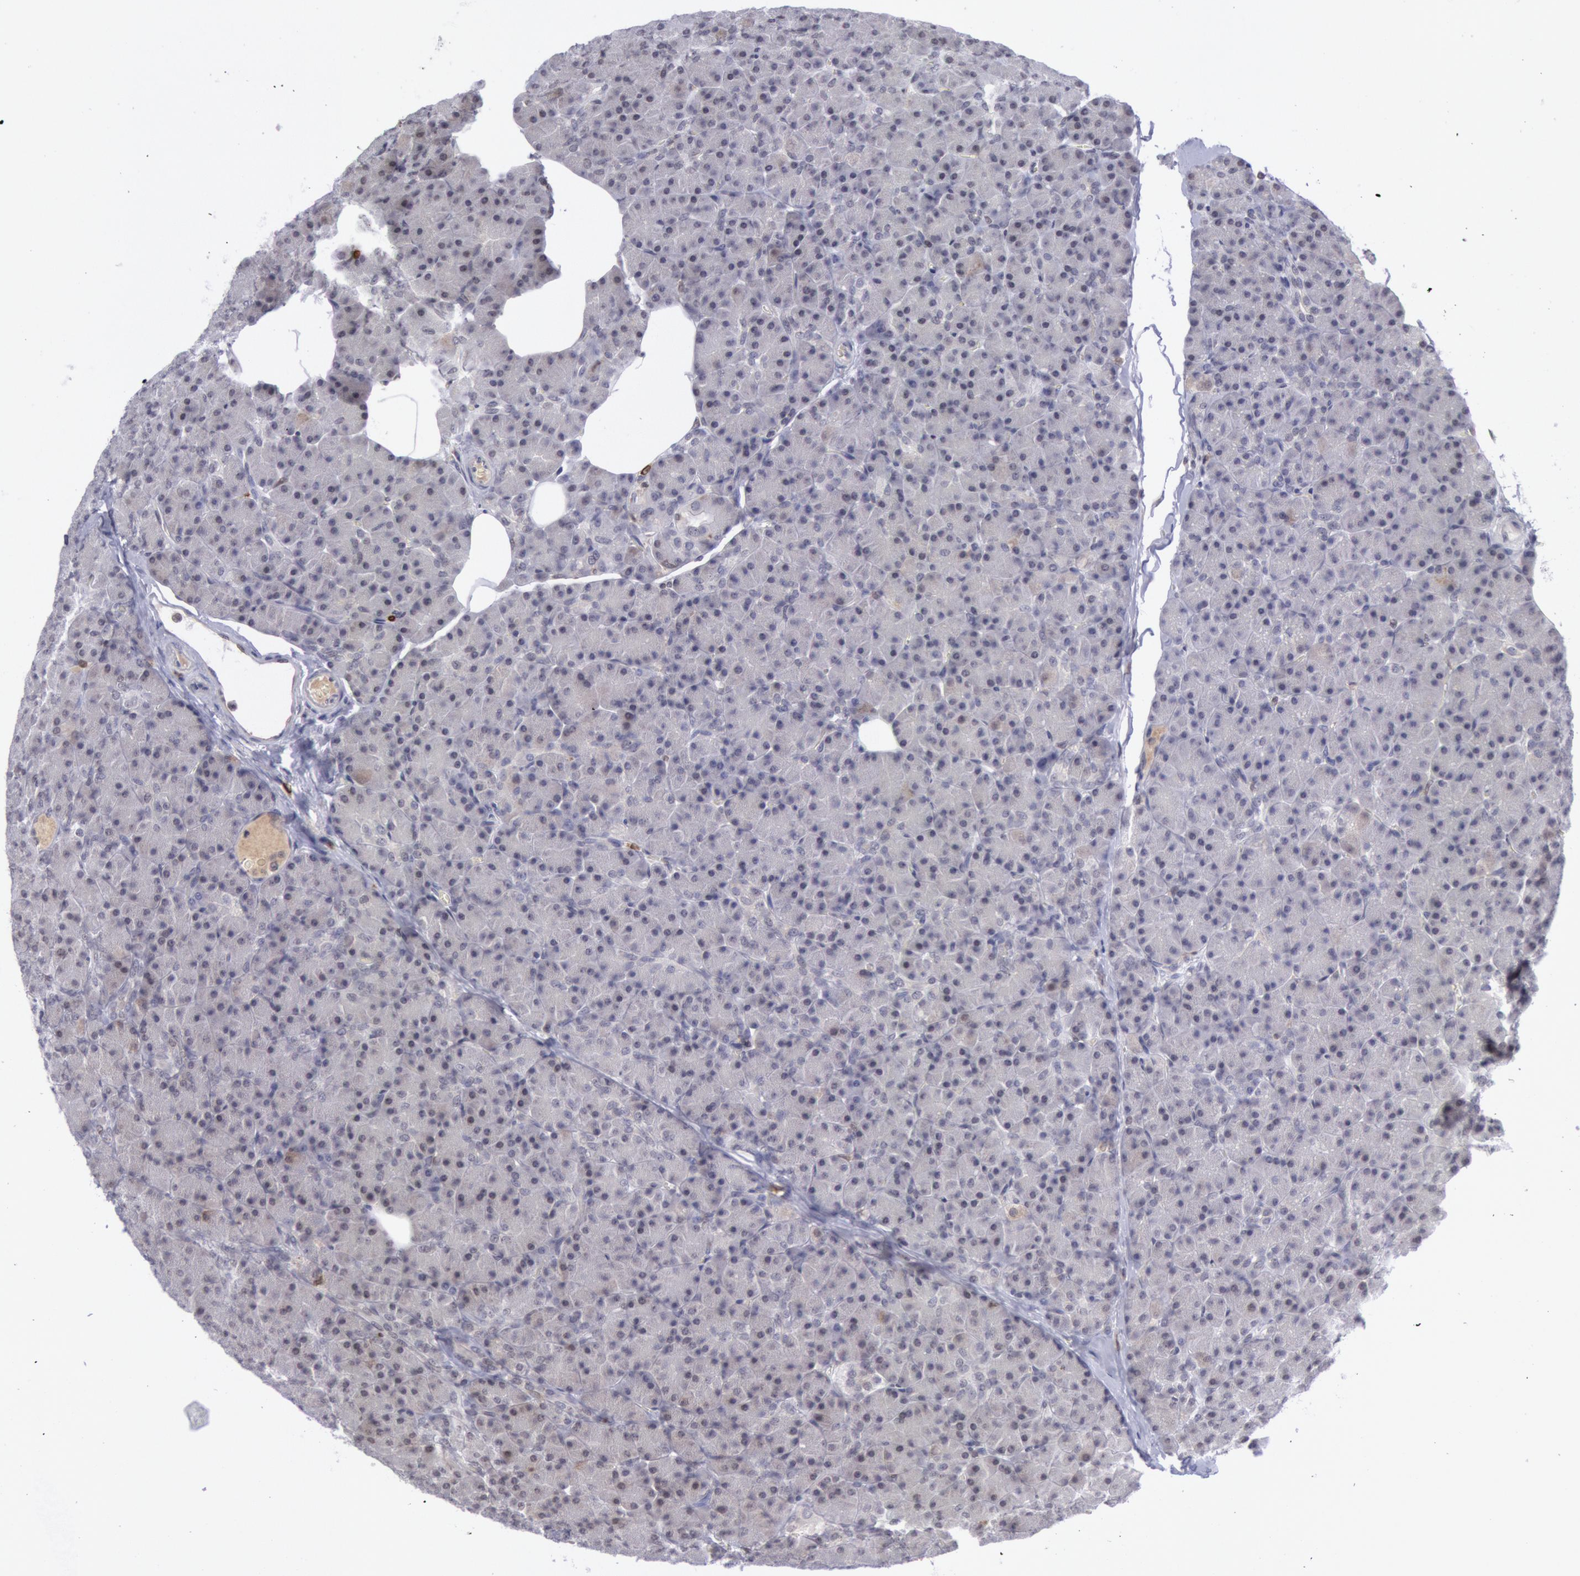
{"staining": {"intensity": "weak", "quantity": "<25%", "location": "cytoplasmic/membranous"}, "tissue": "pancreas", "cell_type": "Exocrine glandular cells", "image_type": "normal", "snomed": [{"axis": "morphology", "description": "Normal tissue, NOS"}, {"axis": "topography", "description": "Pancreas"}], "caption": "An image of human pancreas is negative for staining in exocrine glandular cells. (Immunohistochemistry (ihc), brightfield microscopy, high magnification).", "gene": "PTGS2", "patient": {"sex": "female", "age": 43}}